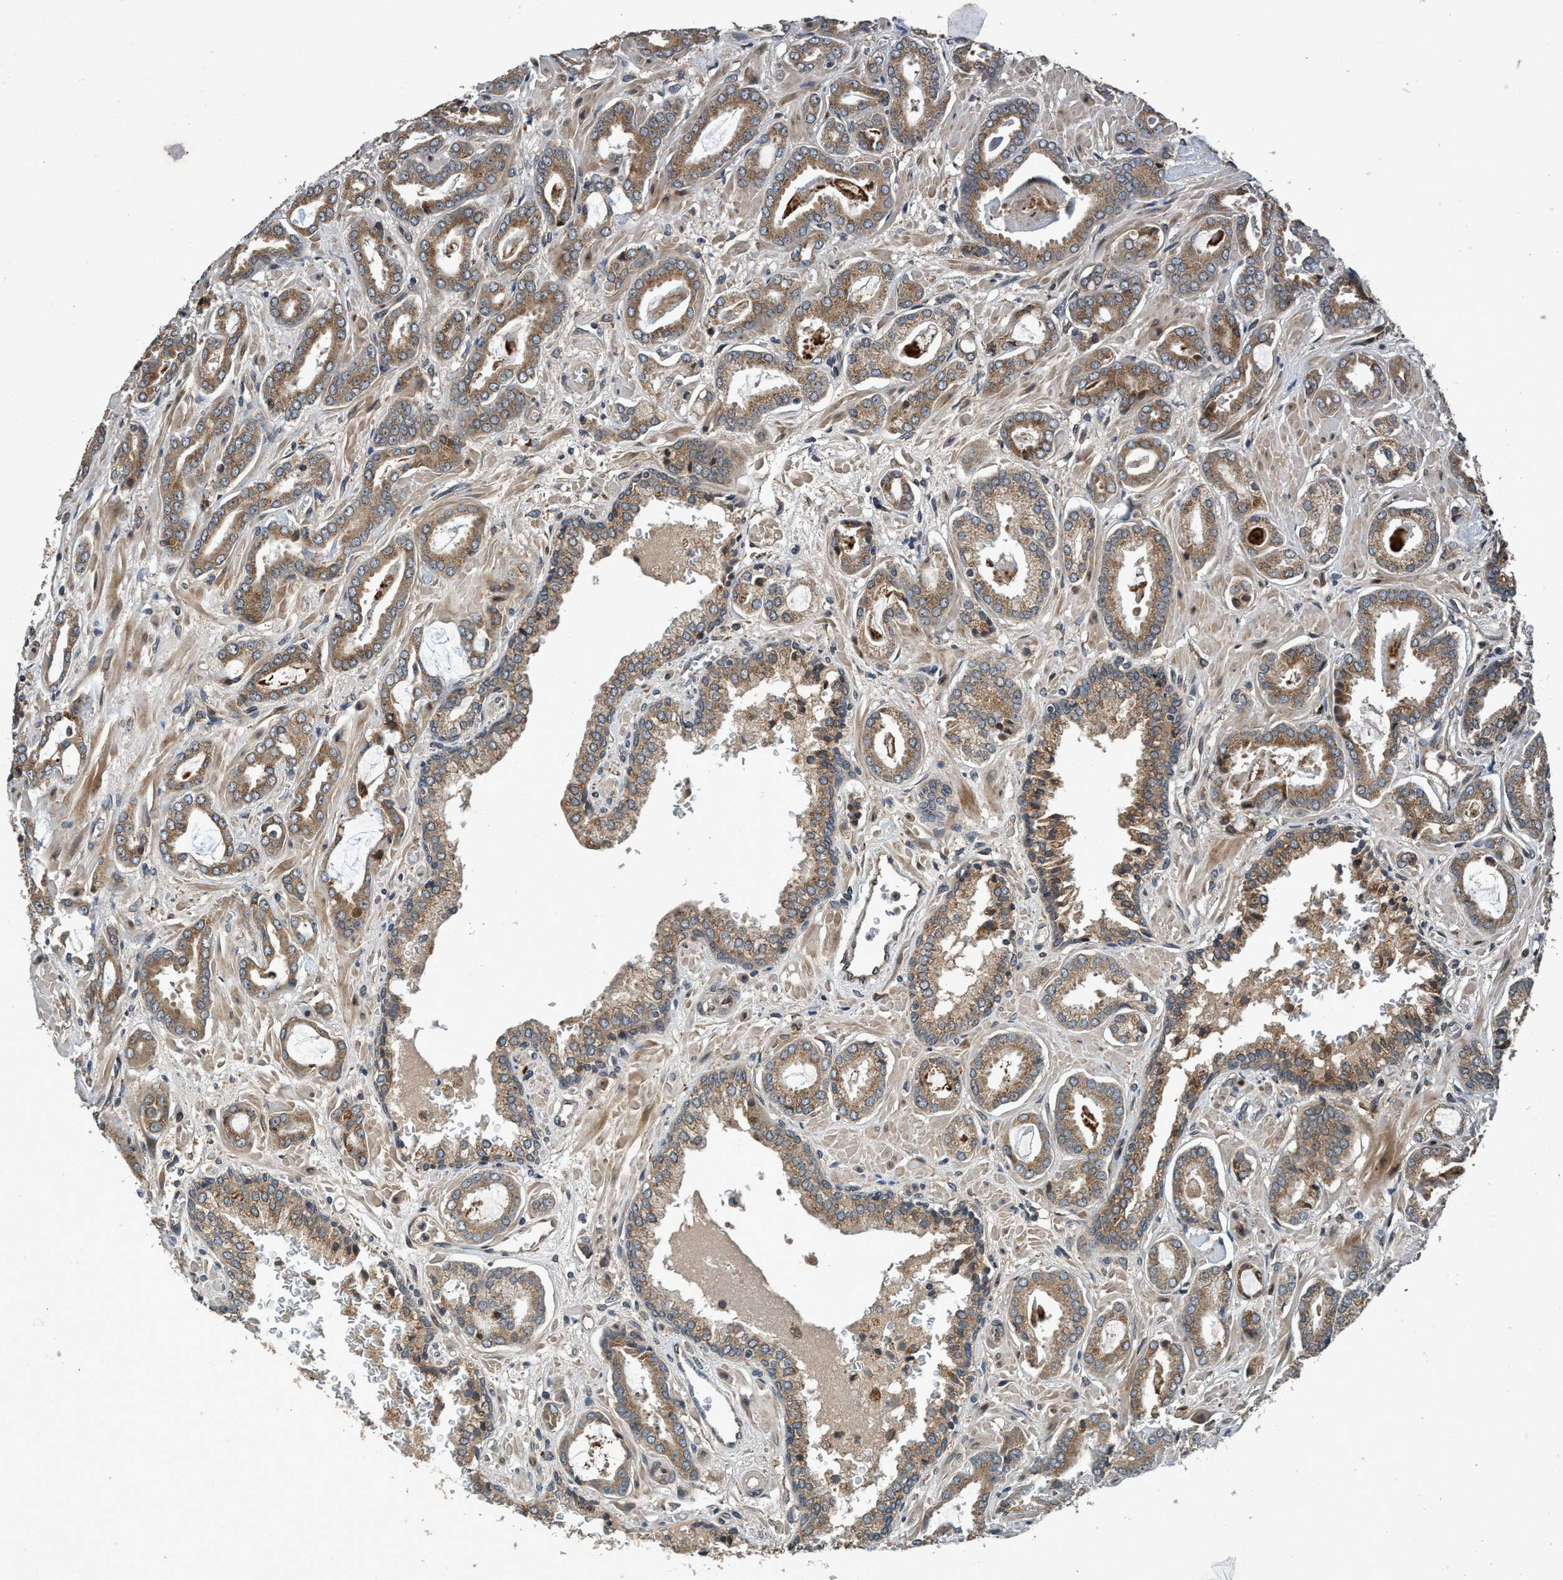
{"staining": {"intensity": "moderate", "quantity": ">75%", "location": "cytoplasmic/membranous"}, "tissue": "prostate cancer", "cell_type": "Tumor cells", "image_type": "cancer", "snomed": [{"axis": "morphology", "description": "Adenocarcinoma, Low grade"}, {"axis": "topography", "description": "Prostate"}], "caption": "IHC image of neoplastic tissue: prostate adenocarcinoma (low-grade) stained using immunohistochemistry (IHC) reveals medium levels of moderate protein expression localized specifically in the cytoplasmic/membranous of tumor cells, appearing as a cytoplasmic/membranous brown color.", "gene": "MACC1", "patient": {"sex": "male", "age": 53}}